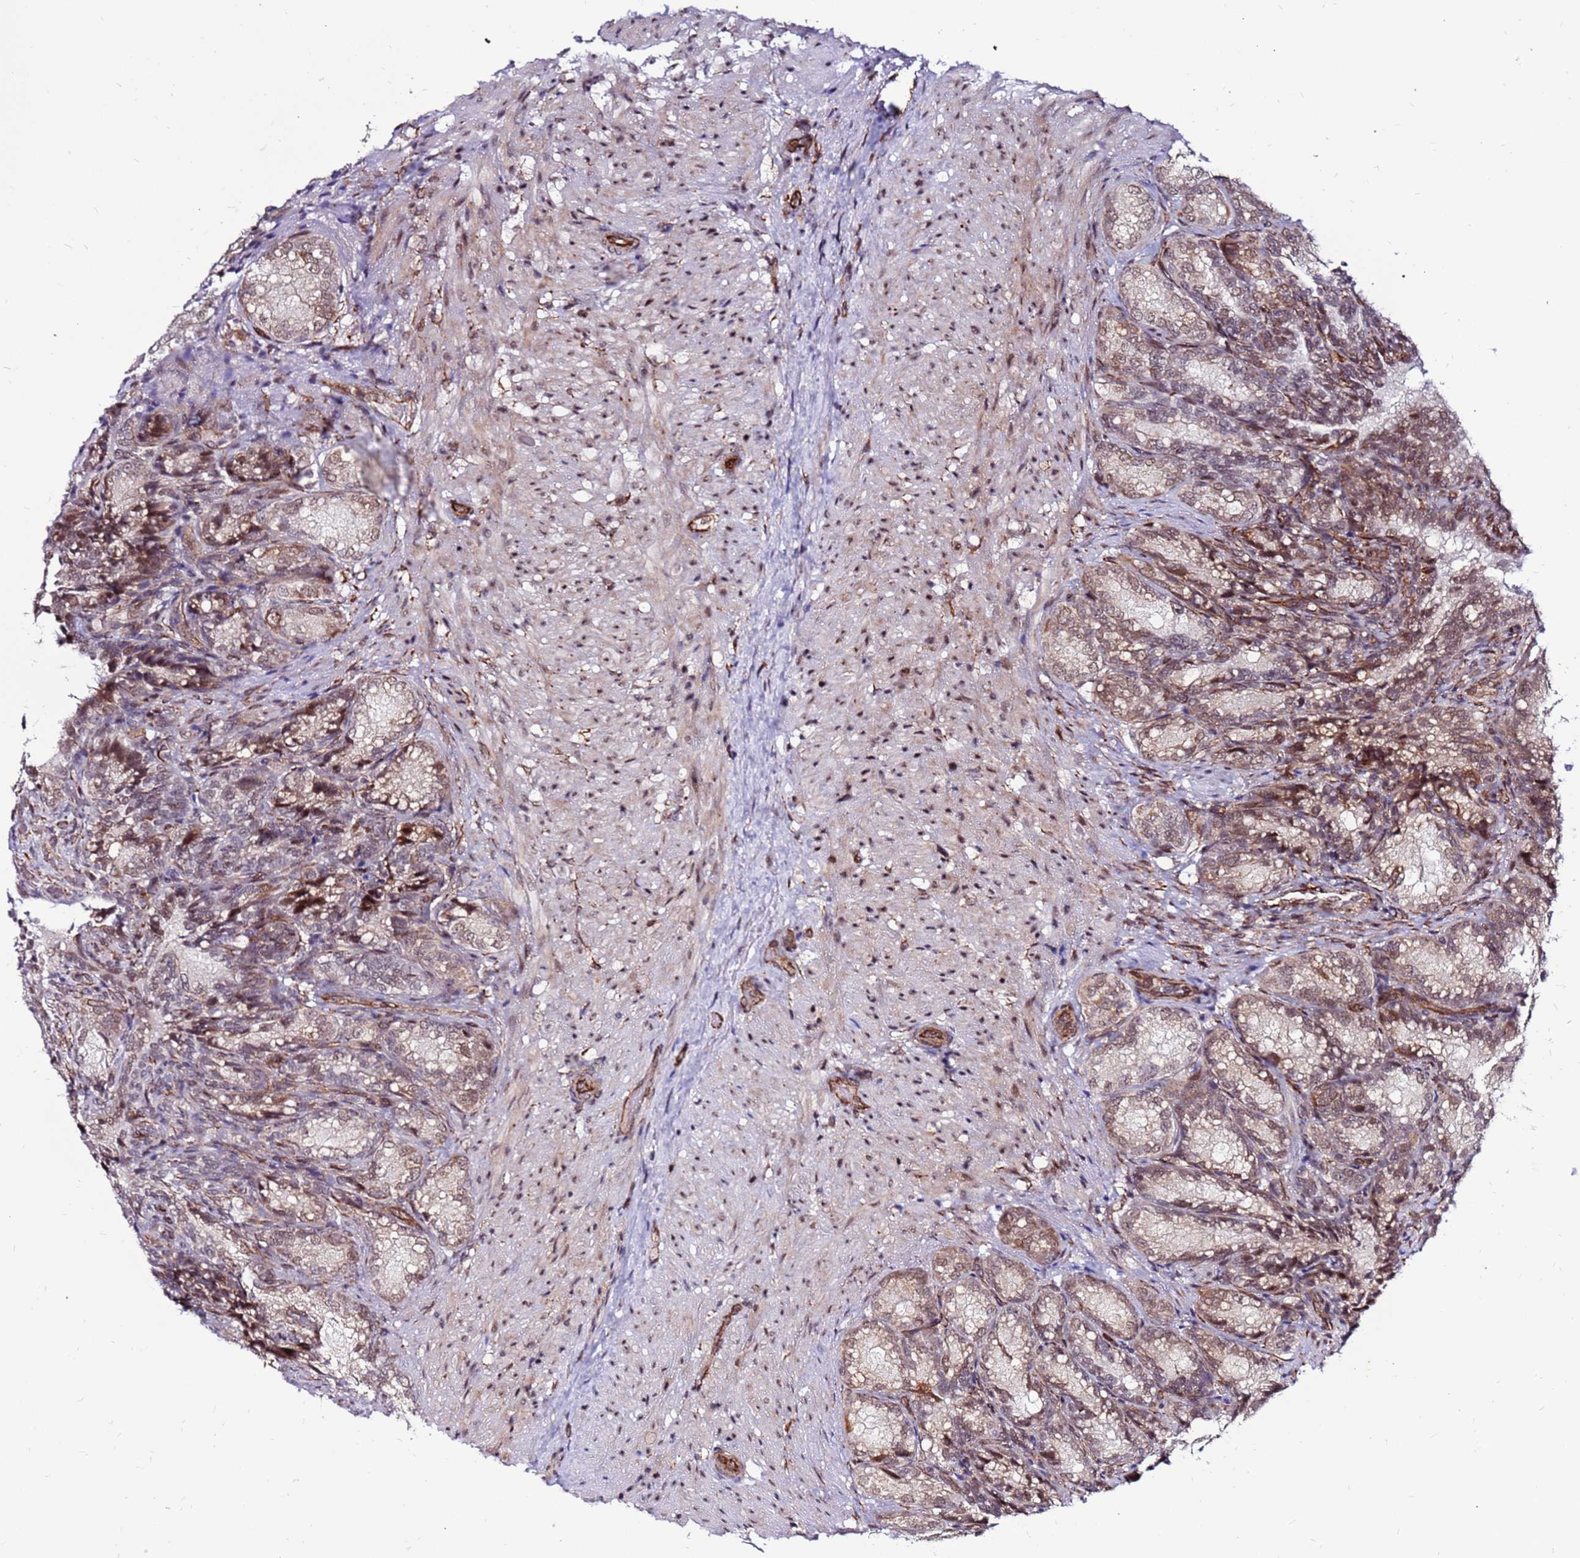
{"staining": {"intensity": "moderate", "quantity": ">75%", "location": "nuclear"}, "tissue": "seminal vesicle", "cell_type": "Glandular cells", "image_type": "normal", "snomed": [{"axis": "morphology", "description": "Normal tissue, NOS"}, {"axis": "topography", "description": "Seminal veicle"}], "caption": "Immunohistochemical staining of unremarkable seminal vesicle displays >75% levels of moderate nuclear protein expression in about >75% of glandular cells.", "gene": "CLK3", "patient": {"sex": "male", "age": 58}}